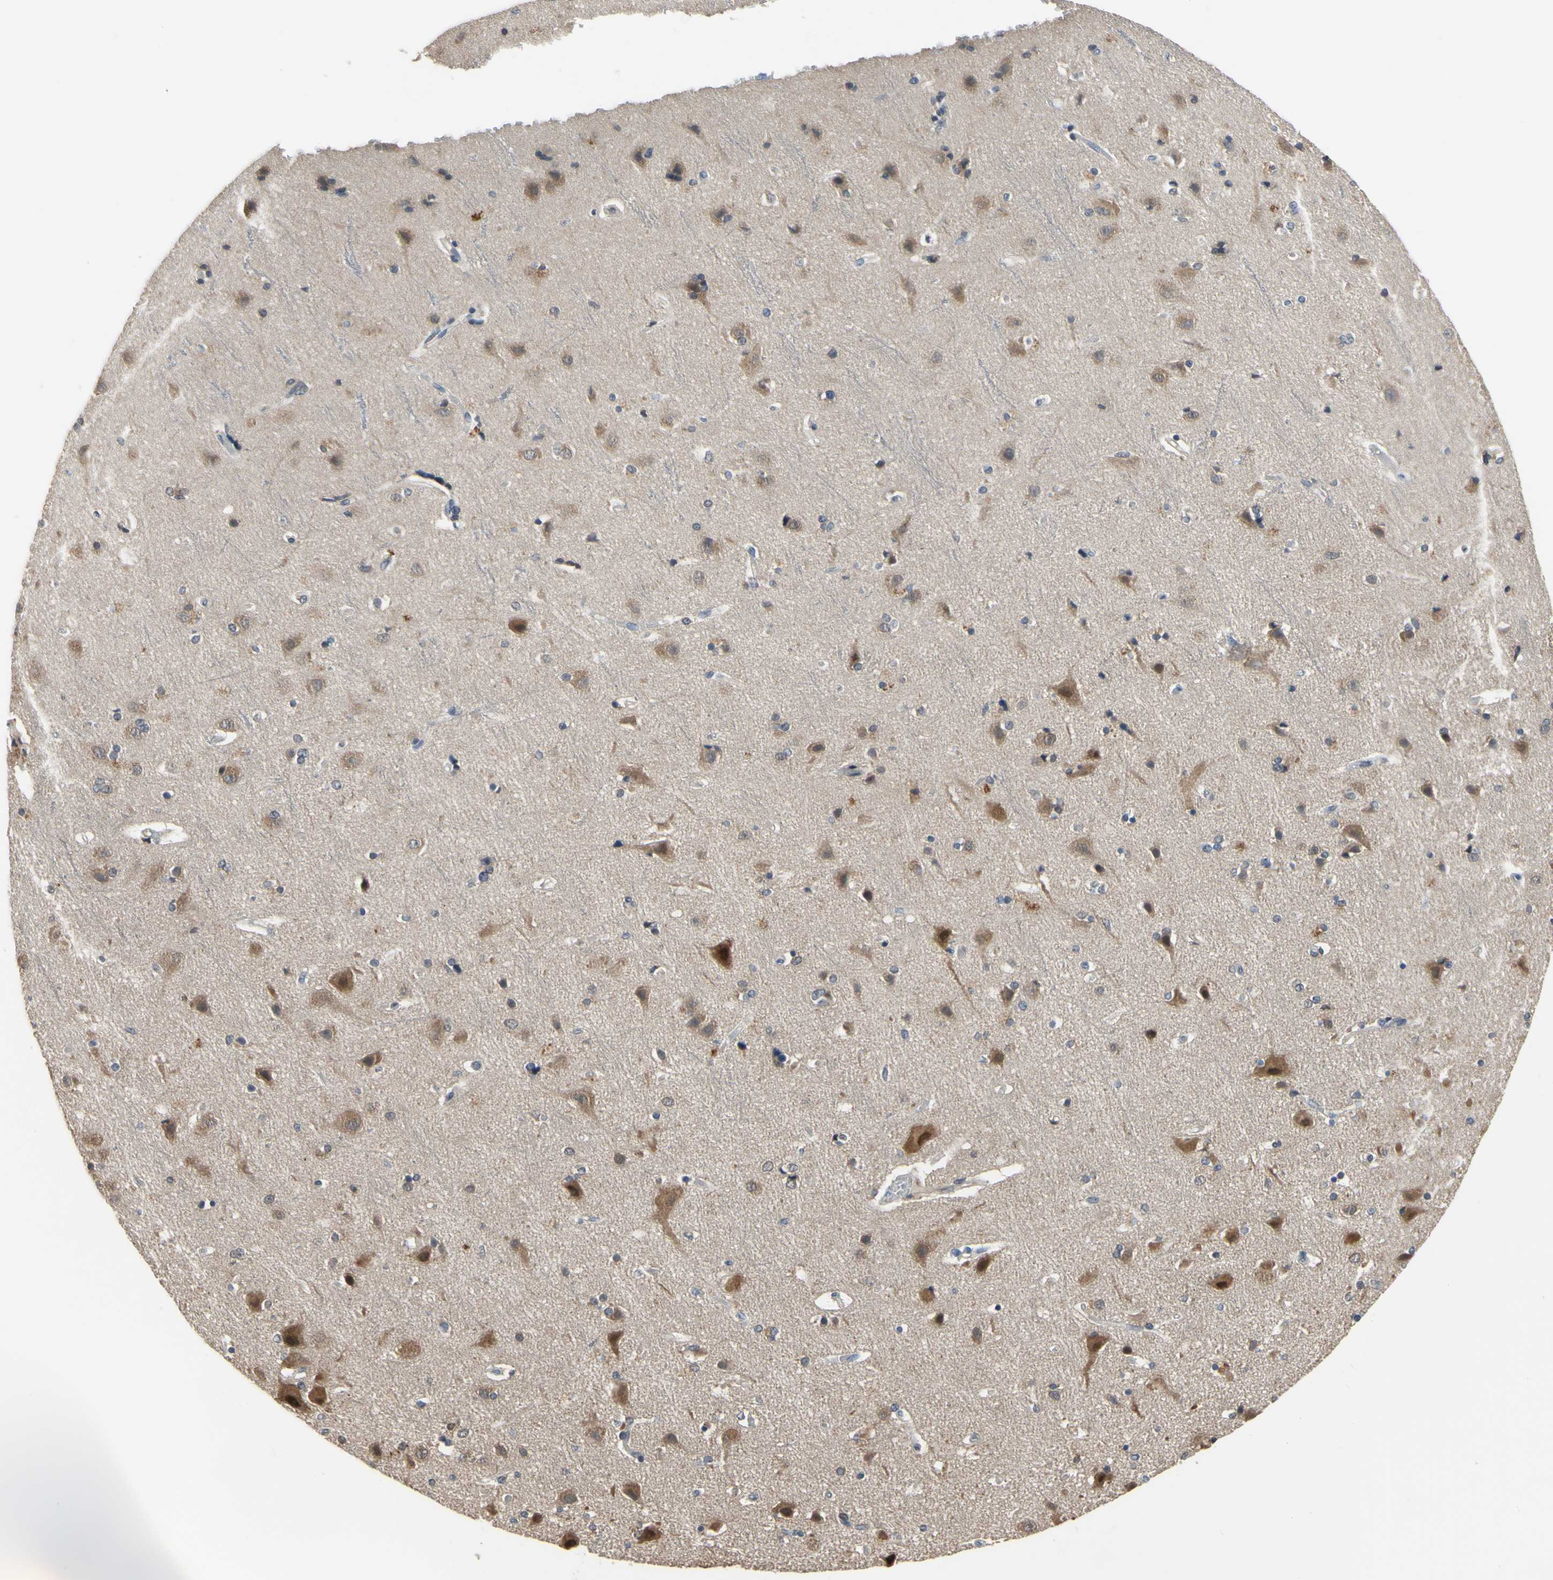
{"staining": {"intensity": "negative", "quantity": "none", "location": "none"}, "tissue": "cerebral cortex", "cell_type": "Endothelial cells", "image_type": "normal", "snomed": [{"axis": "morphology", "description": "Normal tissue, NOS"}, {"axis": "topography", "description": "Cerebral cortex"}], "caption": "Immunohistochemistry photomicrograph of normal human cerebral cortex stained for a protein (brown), which demonstrates no positivity in endothelial cells.", "gene": "HSPA4", "patient": {"sex": "female", "age": 54}}